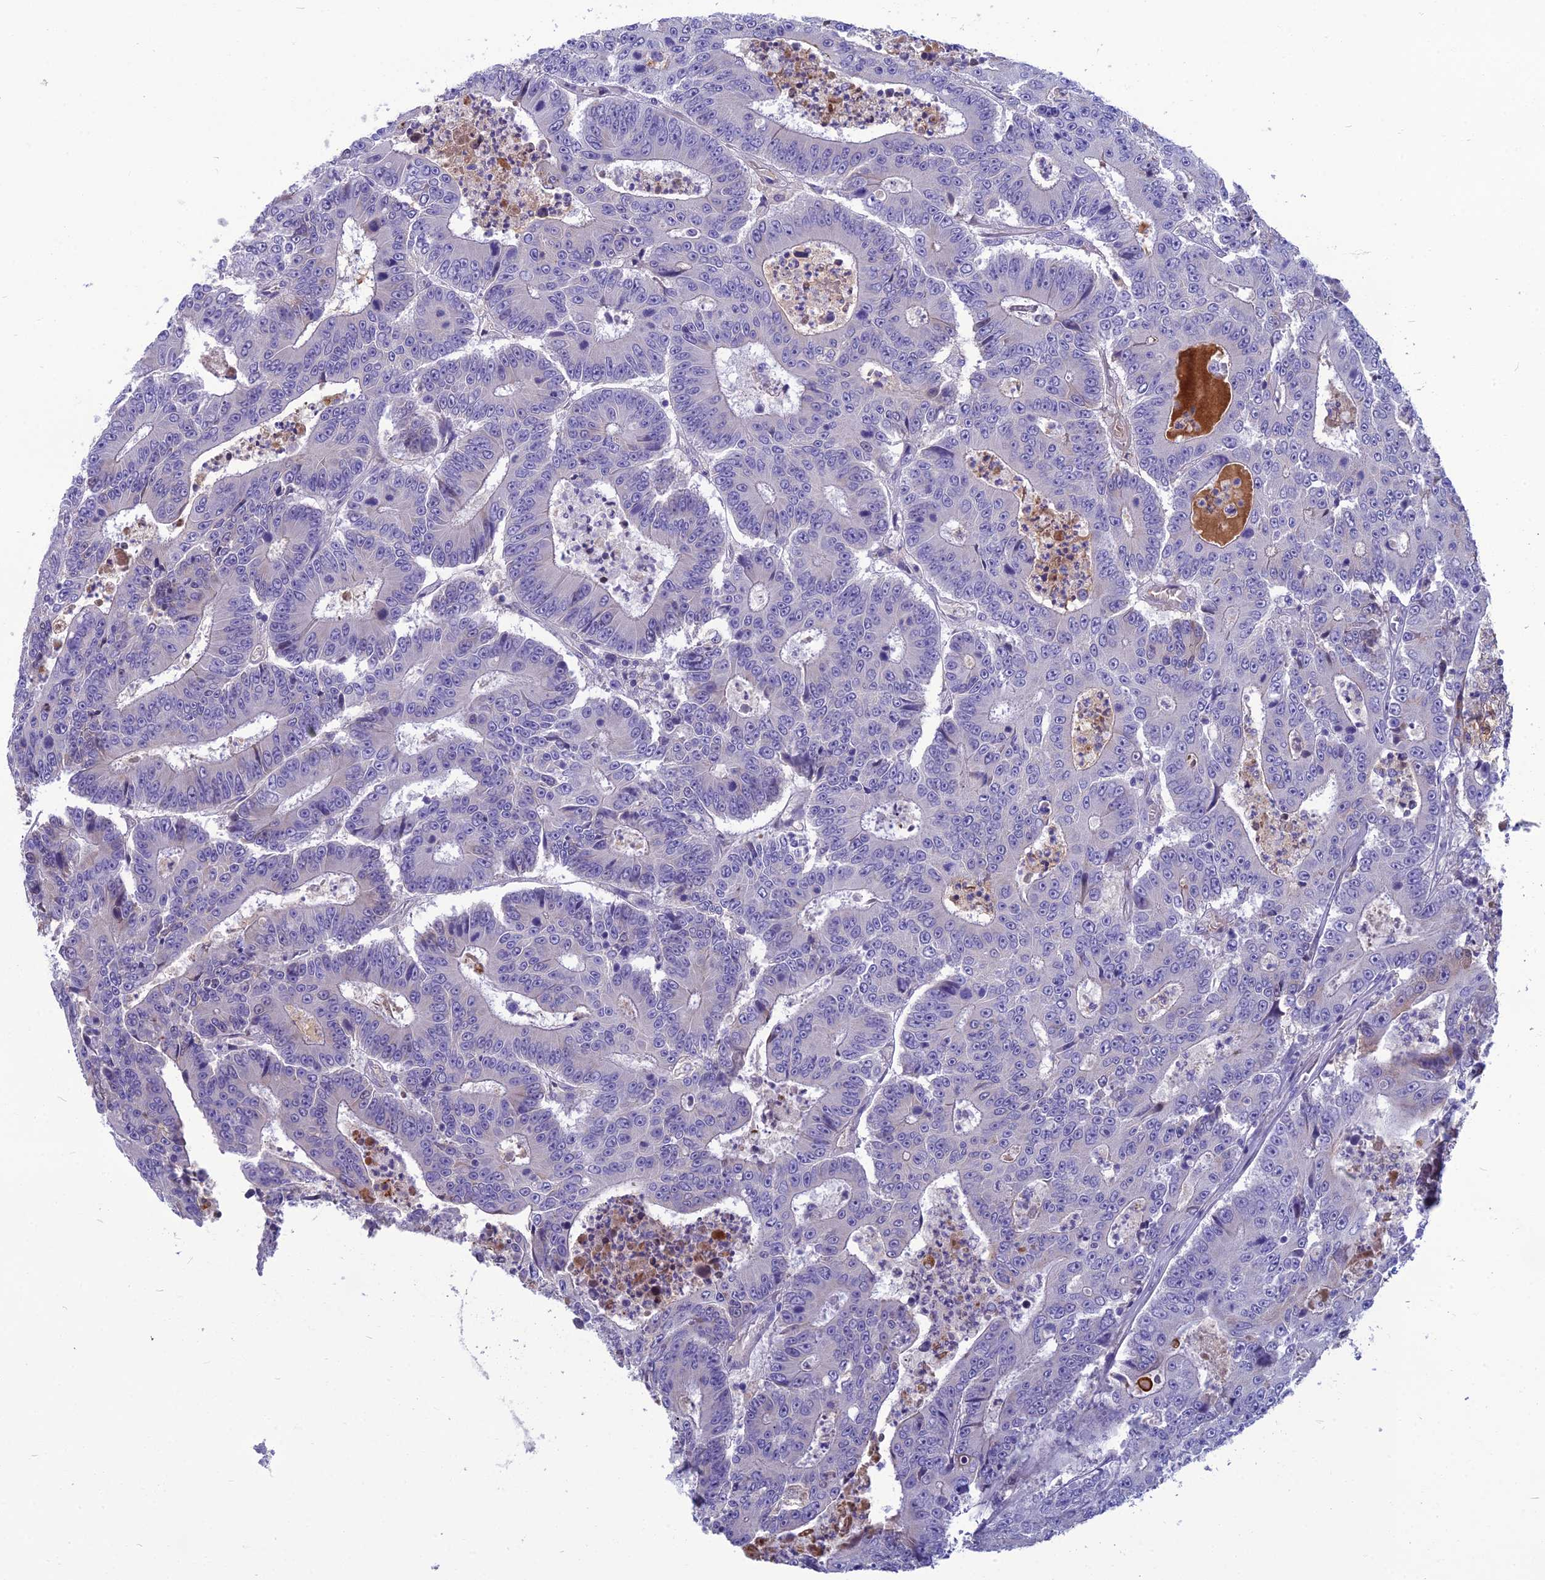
{"staining": {"intensity": "negative", "quantity": "none", "location": "none"}, "tissue": "colorectal cancer", "cell_type": "Tumor cells", "image_type": "cancer", "snomed": [{"axis": "morphology", "description": "Adenocarcinoma, NOS"}, {"axis": "topography", "description": "Colon"}], "caption": "The image reveals no staining of tumor cells in adenocarcinoma (colorectal). The staining is performed using DAB brown chromogen with nuclei counter-stained in using hematoxylin.", "gene": "SPTLC3", "patient": {"sex": "male", "age": 83}}